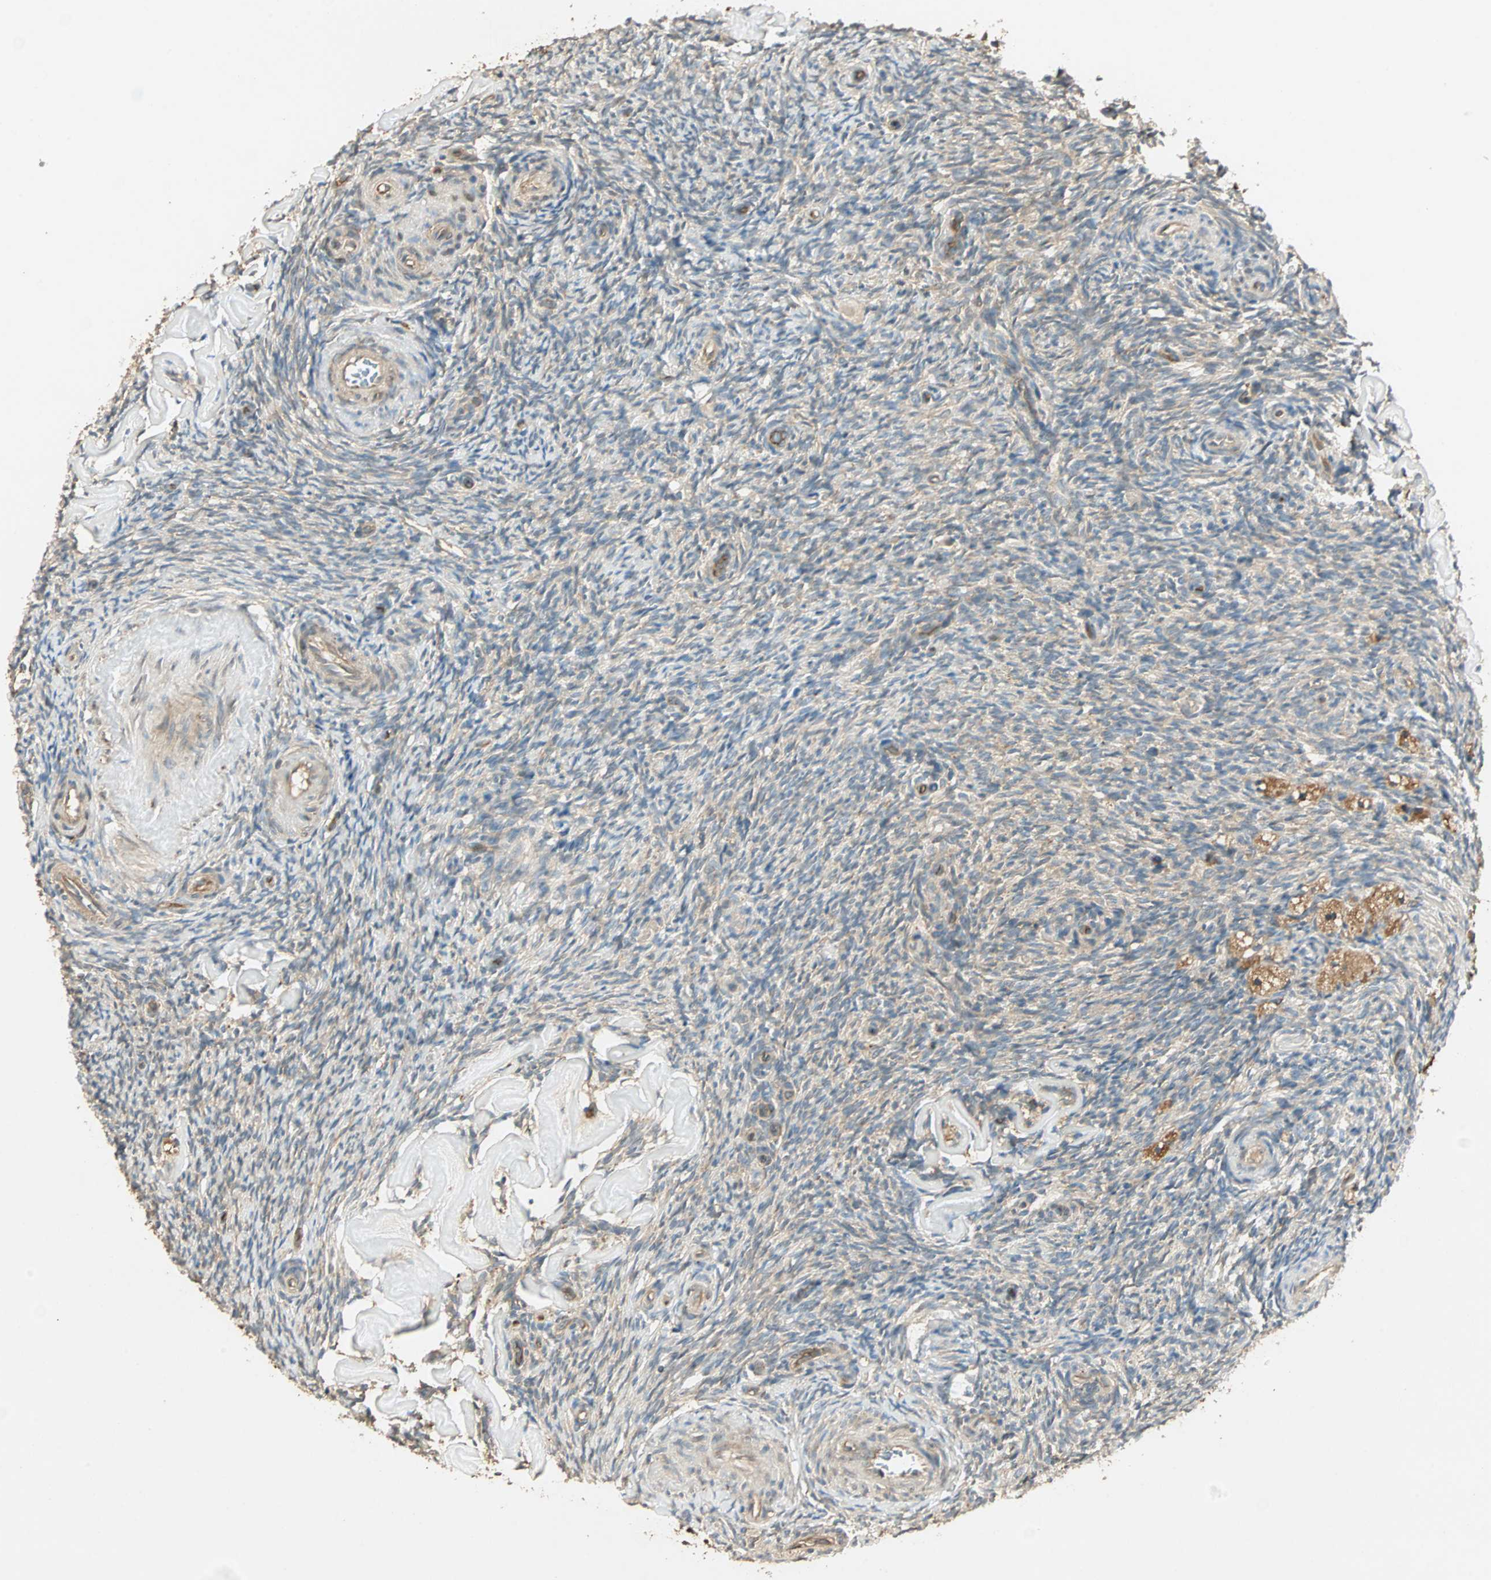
{"staining": {"intensity": "moderate", "quantity": "<25%", "location": "cytoplasmic/membranous"}, "tissue": "ovary", "cell_type": "Ovarian stroma cells", "image_type": "normal", "snomed": [{"axis": "morphology", "description": "Normal tissue, NOS"}, {"axis": "topography", "description": "Ovary"}], "caption": "Approximately <25% of ovarian stroma cells in normal human ovary reveal moderate cytoplasmic/membranous protein staining as visualized by brown immunohistochemical staining.", "gene": "GALK1", "patient": {"sex": "female", "age": 60}}